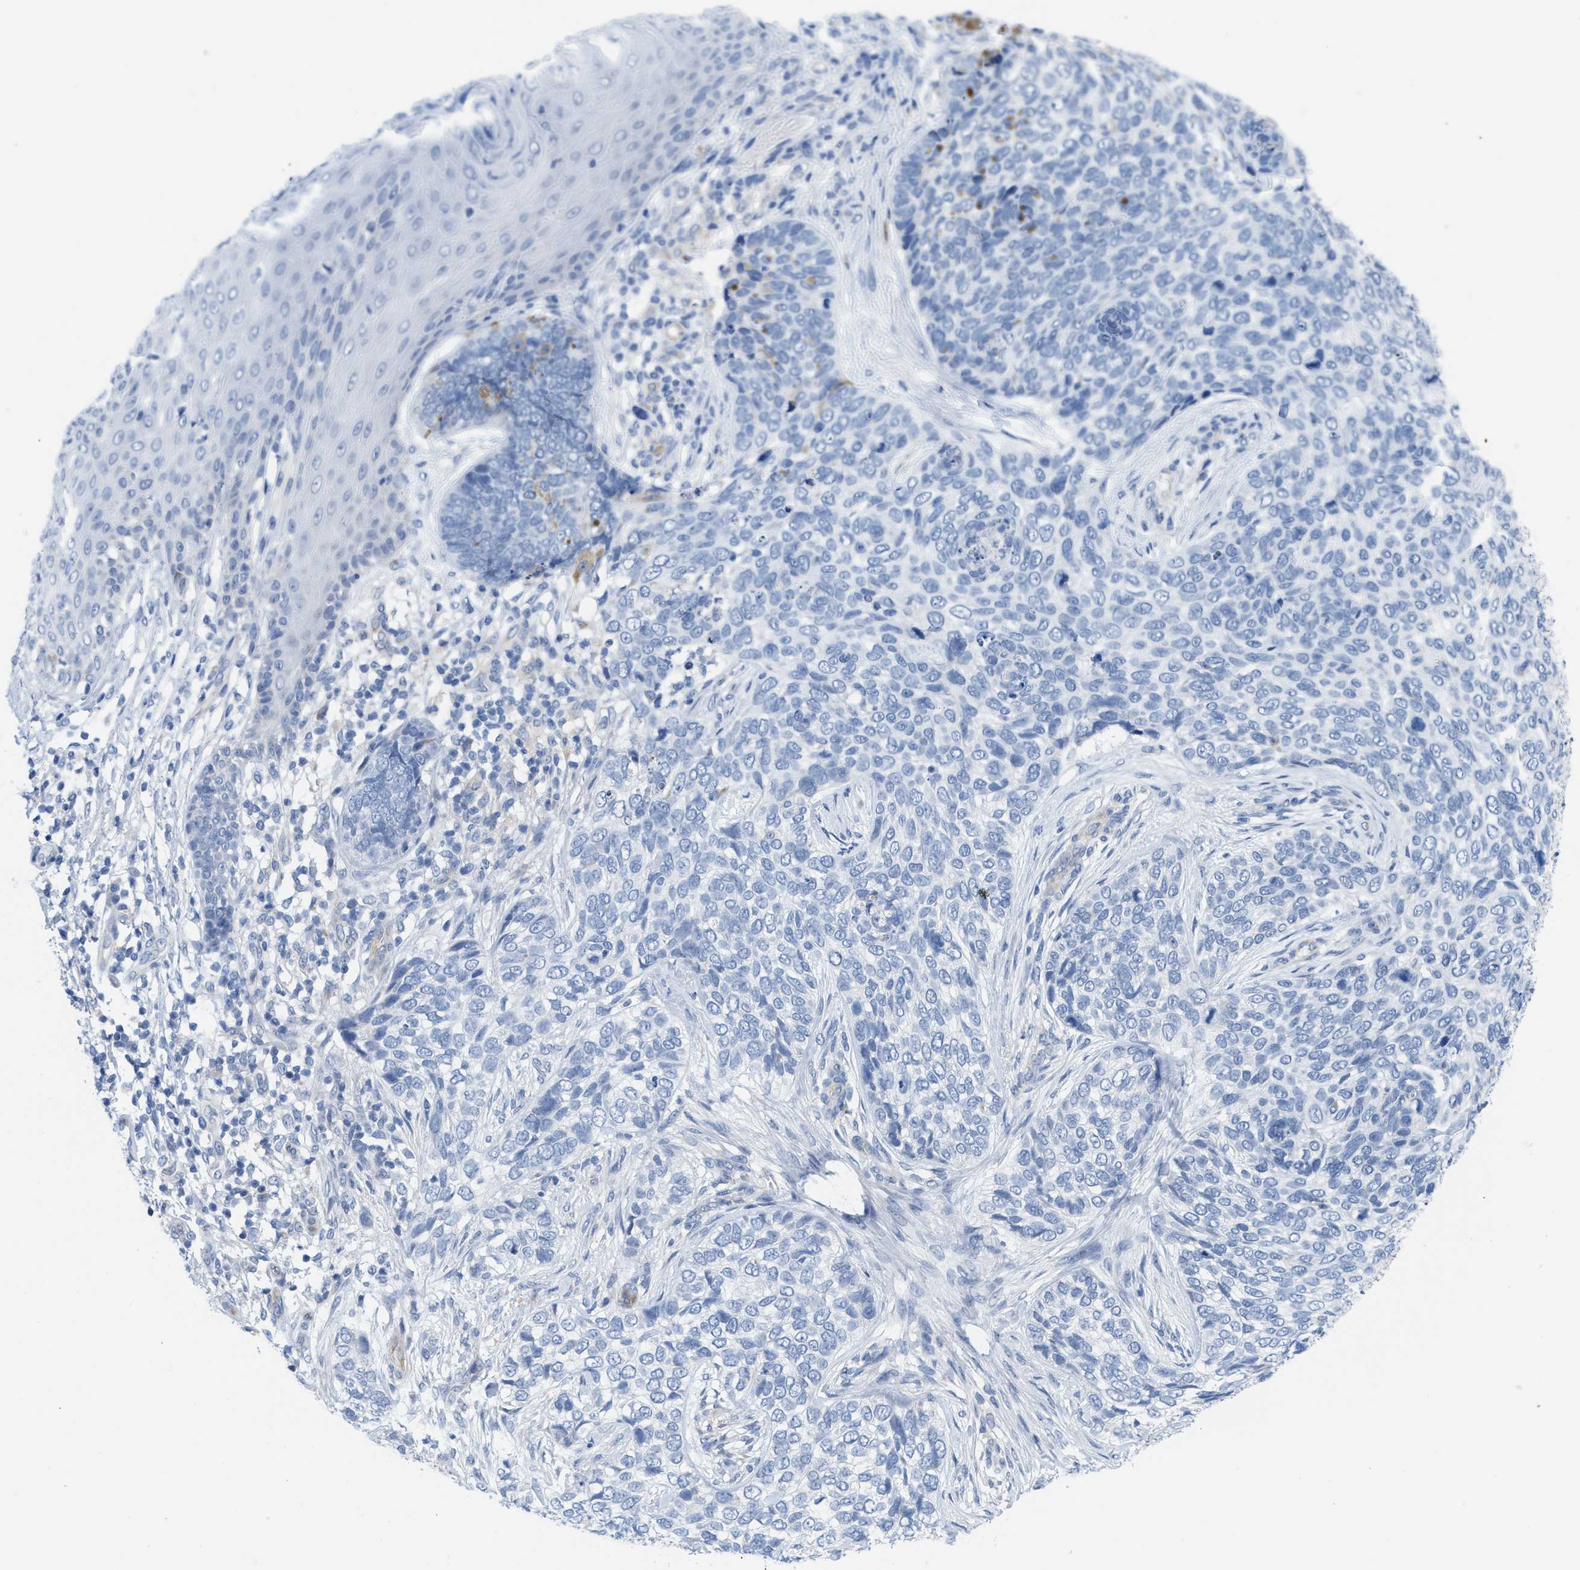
{"staining": {"intensity": "negative", "quantity": "none", "location": "none"}, "tissue": "skin cancer", "cell_type": "Tumor cells", "image_type": "cancer", "snomed": [{"axis": "morphology", "description": "Basal cell carcinoma"}, {"axis": "topography", "description": "Skin"}], "caption": "IHC micrograph of neoplastic tissue: basal cell carcinoma (skin) stained with DAB (3,3'-diaminobenzidine) shows no significant protein expression in tumor cells.", "gene": "EOGT", "patient": {"sex": "female", "age": 64}}